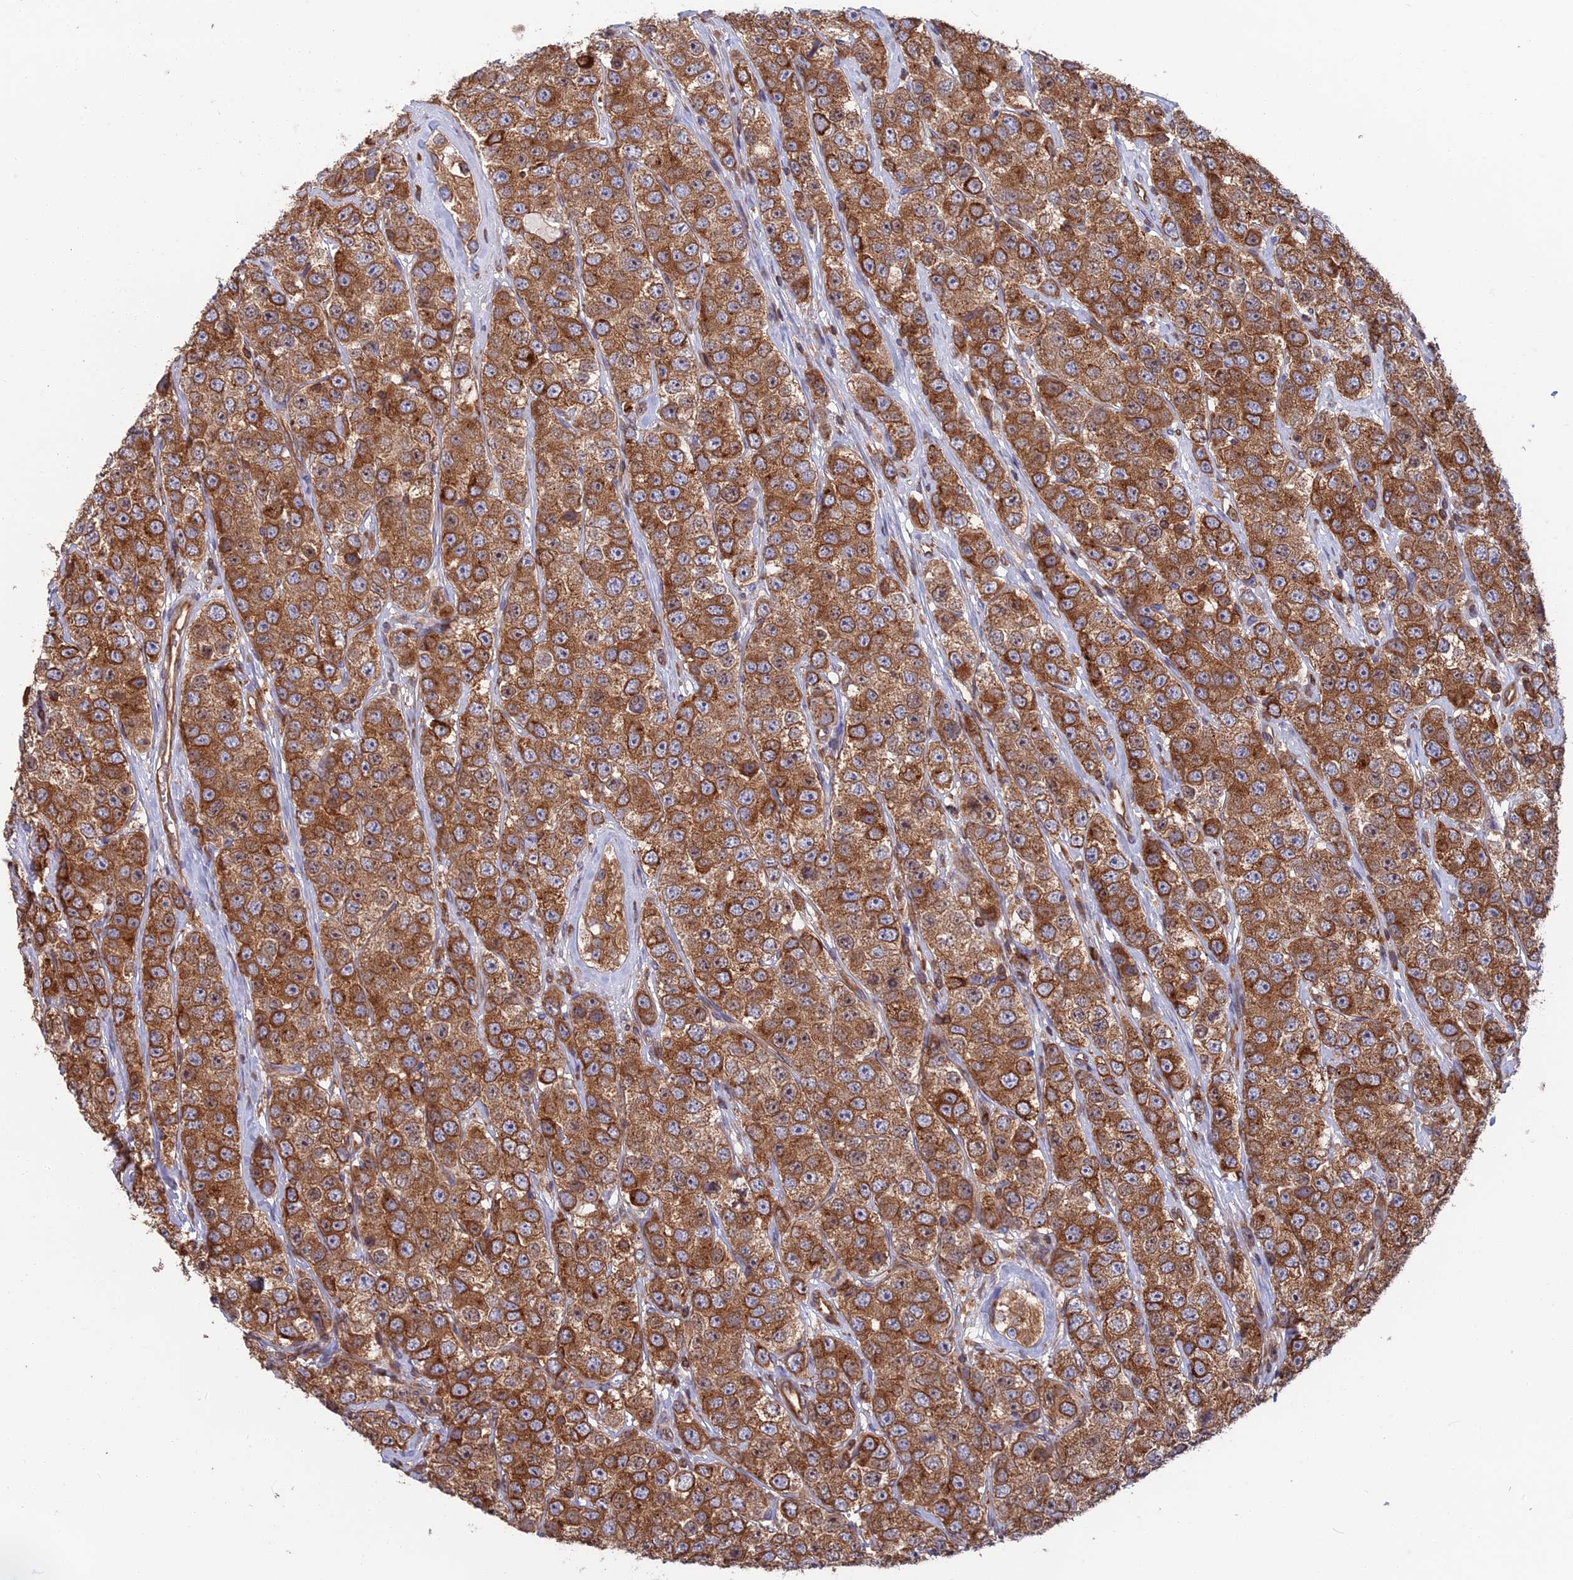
{"staining": {"intensity": "strong", "quantity": ">75%", "location": "cytoplasmic/membranous"}, "tissue": "testis cancer", "cell_type": "Tumor cells", "image_type": "cancer", "snomed": [{"axis": "morphology", "description": "Seminoma, NOS"}, {"axis": "topography", "description": "Testis"}], "caption": "Tumor cells demonstrate high levels of strong cytoplasmic/membranous positivity in approximately >75% of cells in seminoma (testis).", "gene": "WDR1", "patient": {"sex": "male", "age": 28}}